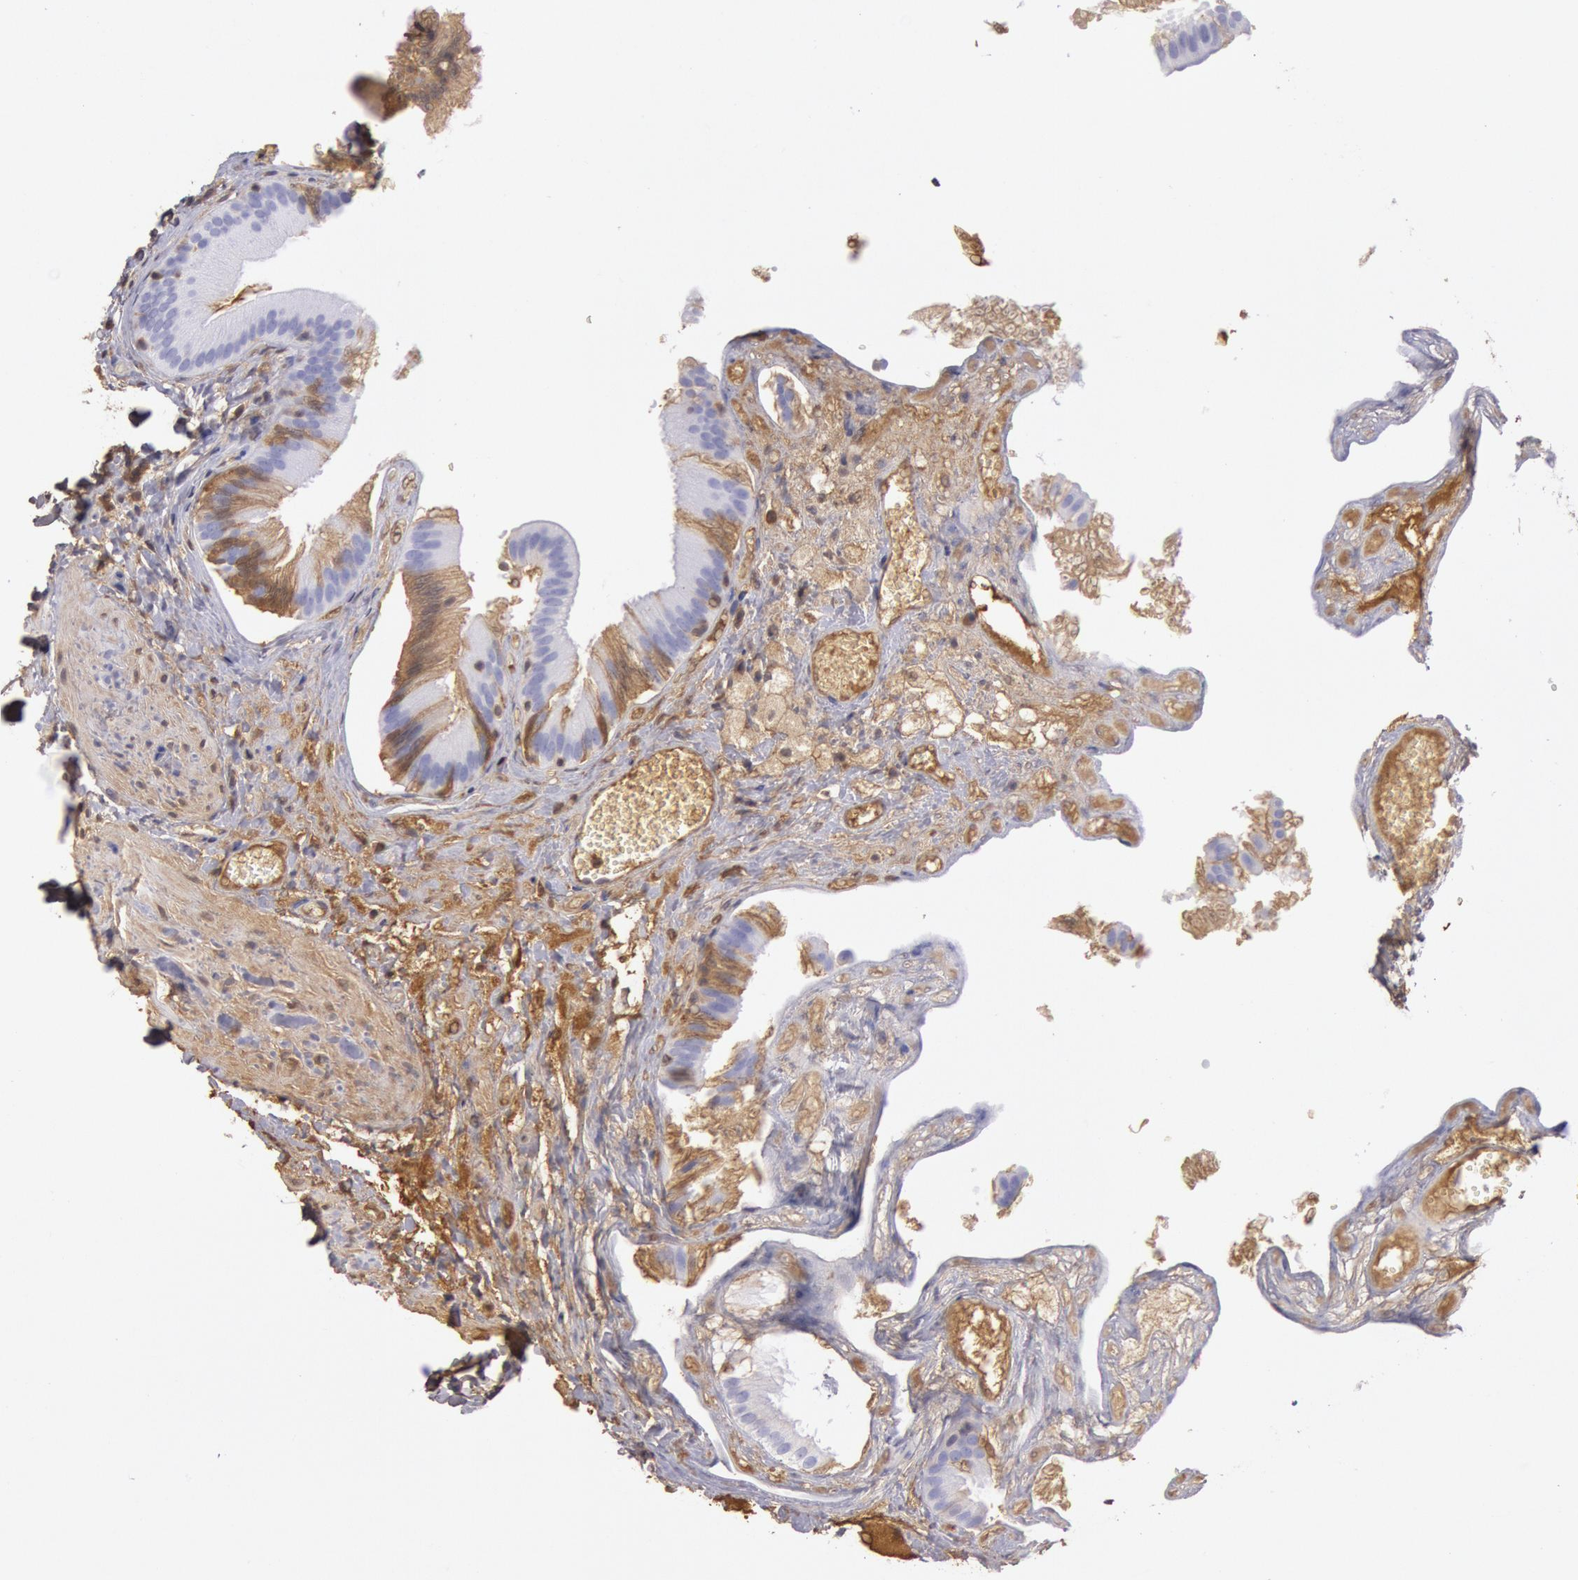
{"staining": {"intensity": "moderate", "quantity": "<25%", "location": "cytoplasmic/membranous"}, "tissue": "gallbladder", "cell_type": "Glandular cells", "image_type": "normal", "snomed": [{"axis": "morphology", "description": "Normal tissue, NOS"}, {"axis": "topography", "description": "Gallbladder"}], "caption": "This photomicrograph demonstrates immunohistochemistry staining of benign gallbladder, with low moderate cytoplasmic/membranous staining in approximately <25% of glandular cells.", "gene": "IGHG1", "patient": {"sex": "female", "age": 24}}